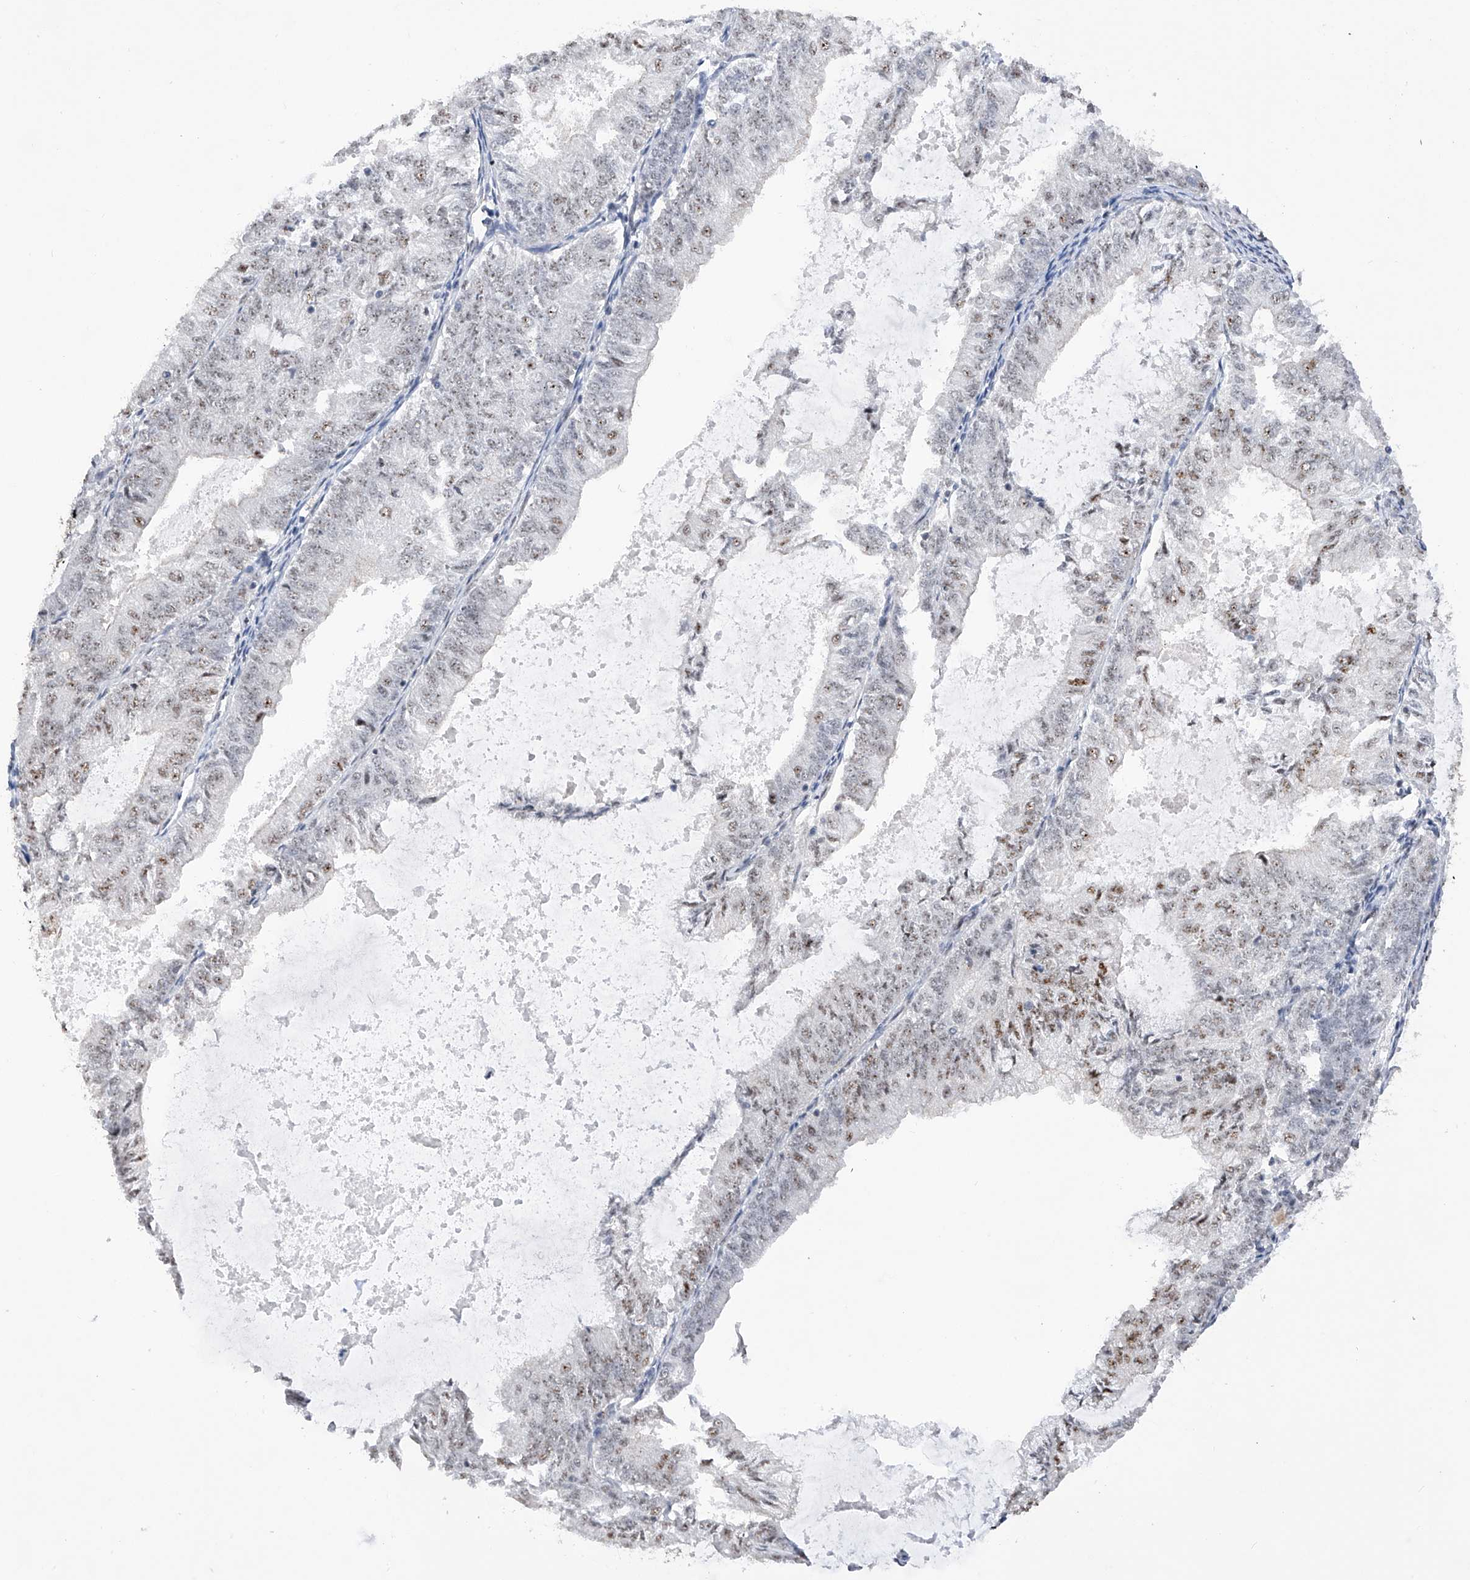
{"staining": {"intensity": "moderate", "quantity": "<25%", "location": "nuclear"}, "tissue": "endometrial cancer", "cell_type": "Tumor cells", "image_type": "cancer", "snomed": [{"axis": "morphology", "description": "Adenocarcinoma, NOS"}, {"axis": "topography", "description": "Endometrium"}], "caption": "Moderate nuclear positivity for a protein is identified in approximately <25% of tumor cells of endometrial cancer using immunohistochemistry (IHC).", "gene": "NFATC4", "patient": {"sex": "female", "age": 57}}